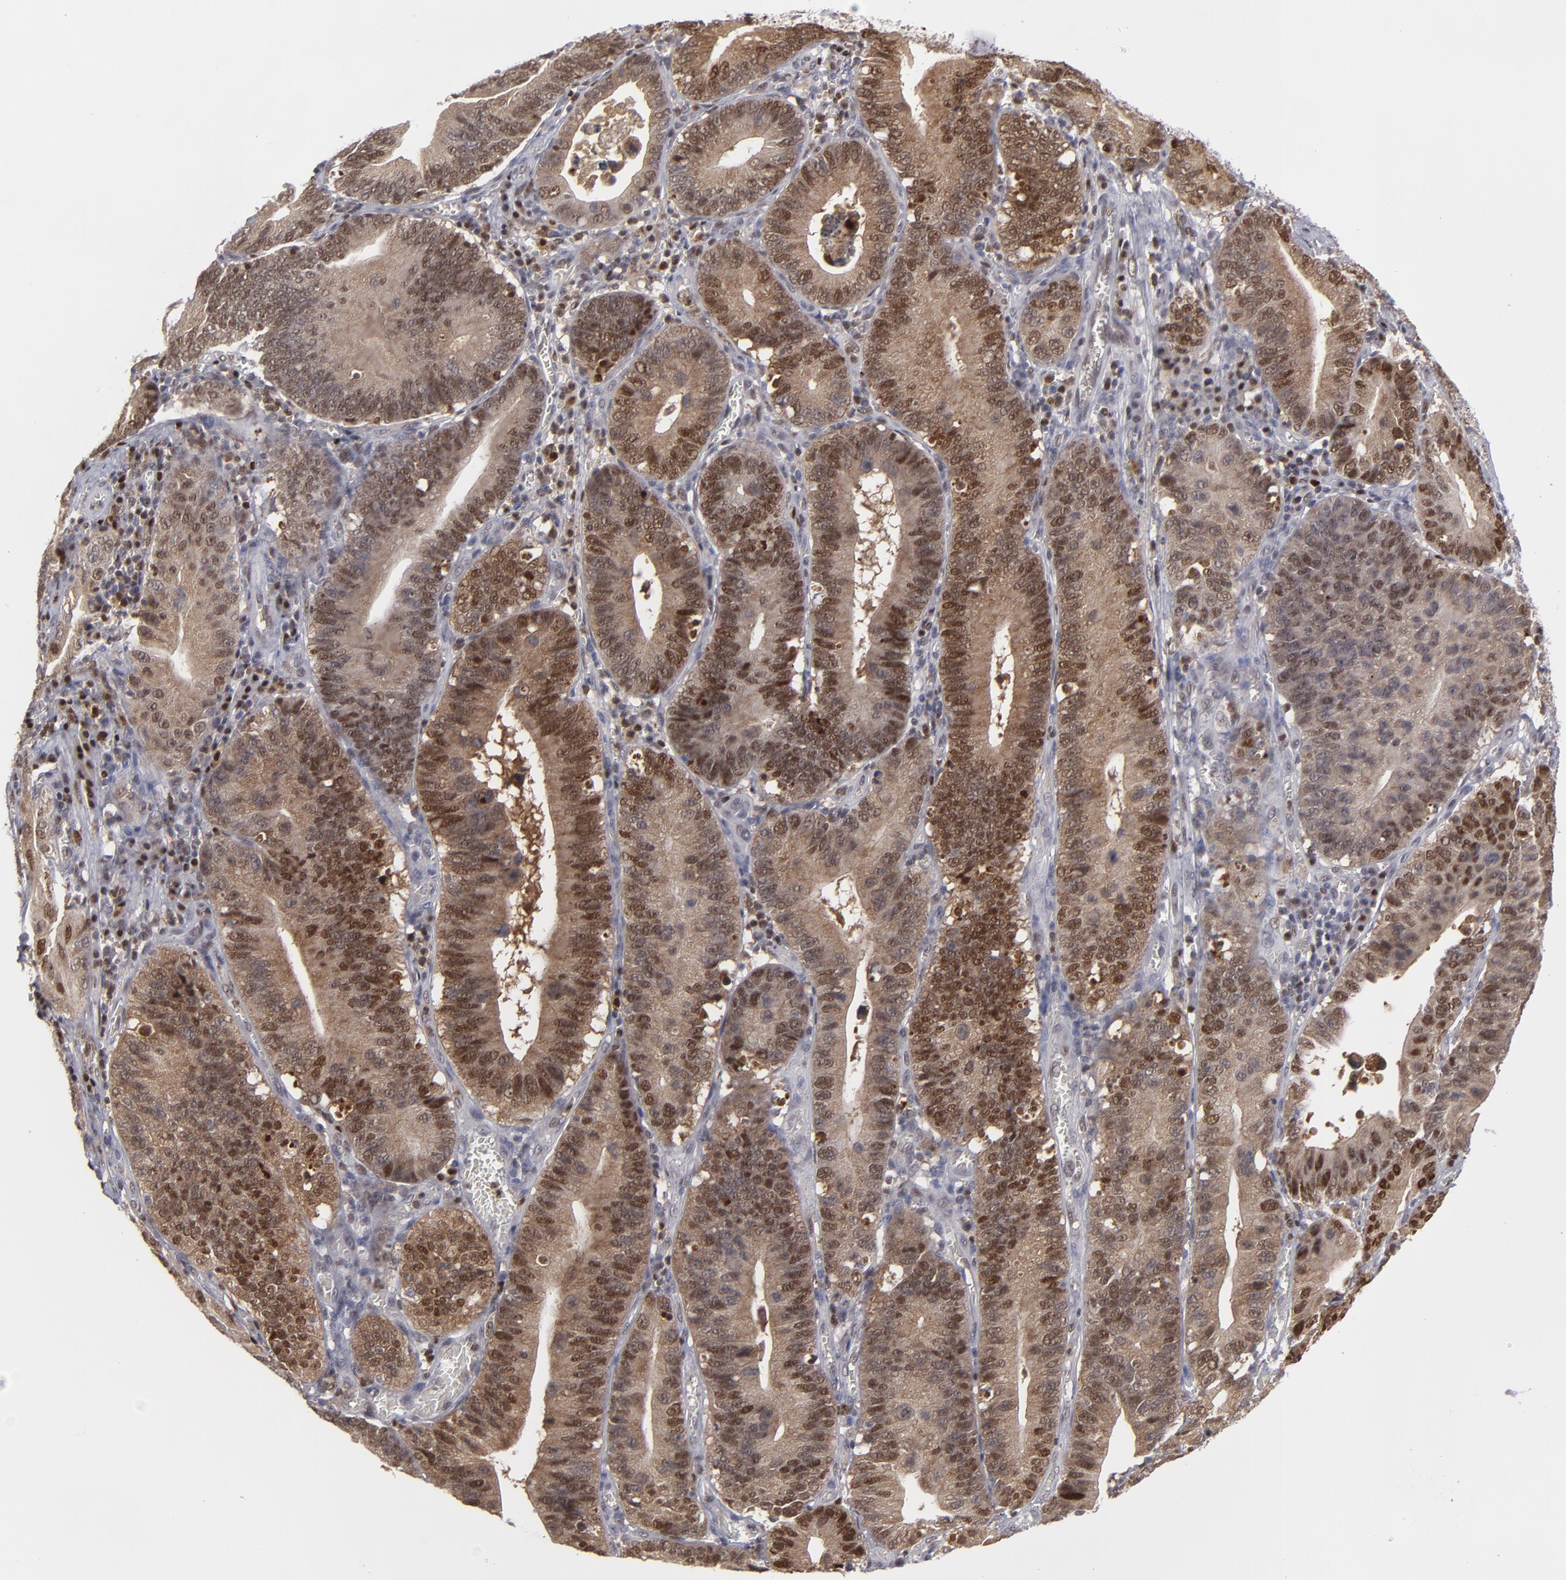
{"staining": {"intensity": "moderate", "quantity": ">75%", "location": "cytoplasmic/membranous,nuclear"}, "tissue": "stomach cancer", "cell_type": "Tumor cells", "image_type": "cancer", "snomed": [{"axis": "morphology", "description": "Adenocarcinoma, NOS"}, {"axis": "topography", "description": "Stomach"}, {"axis": "topography", "description": "Gastric cardia"}], "caption": "This is an image of IHC staining of adenocarcinoma (stomach), which shows moderate staining in the cytoplasmic/membranous and nuclear of tumor cells.", "gene": "GSR", "patient": {"sex": "male", "age": 59}}